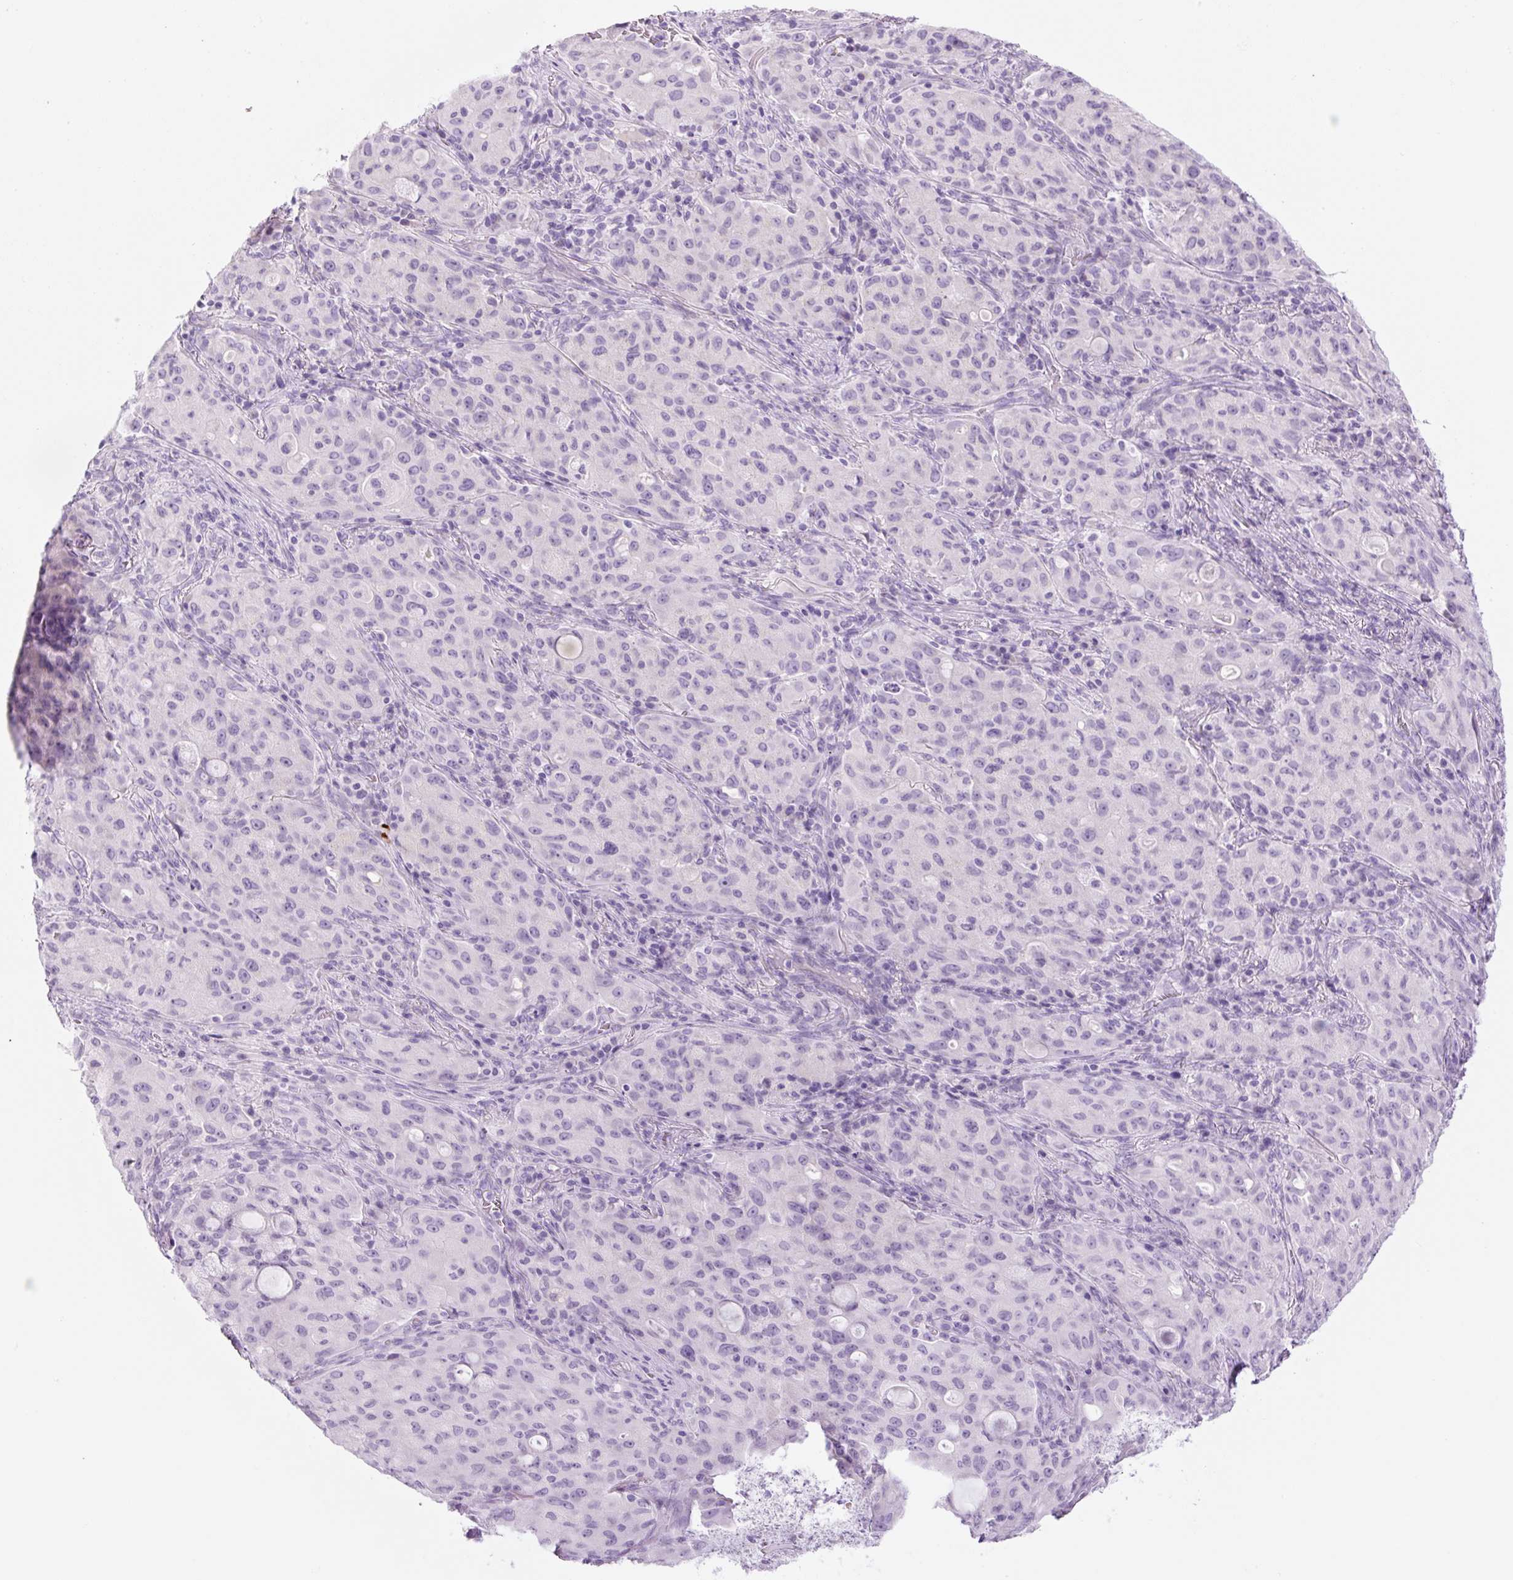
{"staining": {"intensity": "negative", "quantity": "none", "location": "none"}, "tissue": "lung cancer", "cell_type": "Tumor cells", "image_type": "cancer", "snomed": [{"axis": "morphology", "description": "Adenocarcinoma, NOS"}, {"axis": "topography", "description": "Lung"}], "caption": "Tumor cells are negative for protein expression in human adenocarcinoma (lung).", "gene": "RSPO4", "patient": {"sex": "female", "age": 44}}